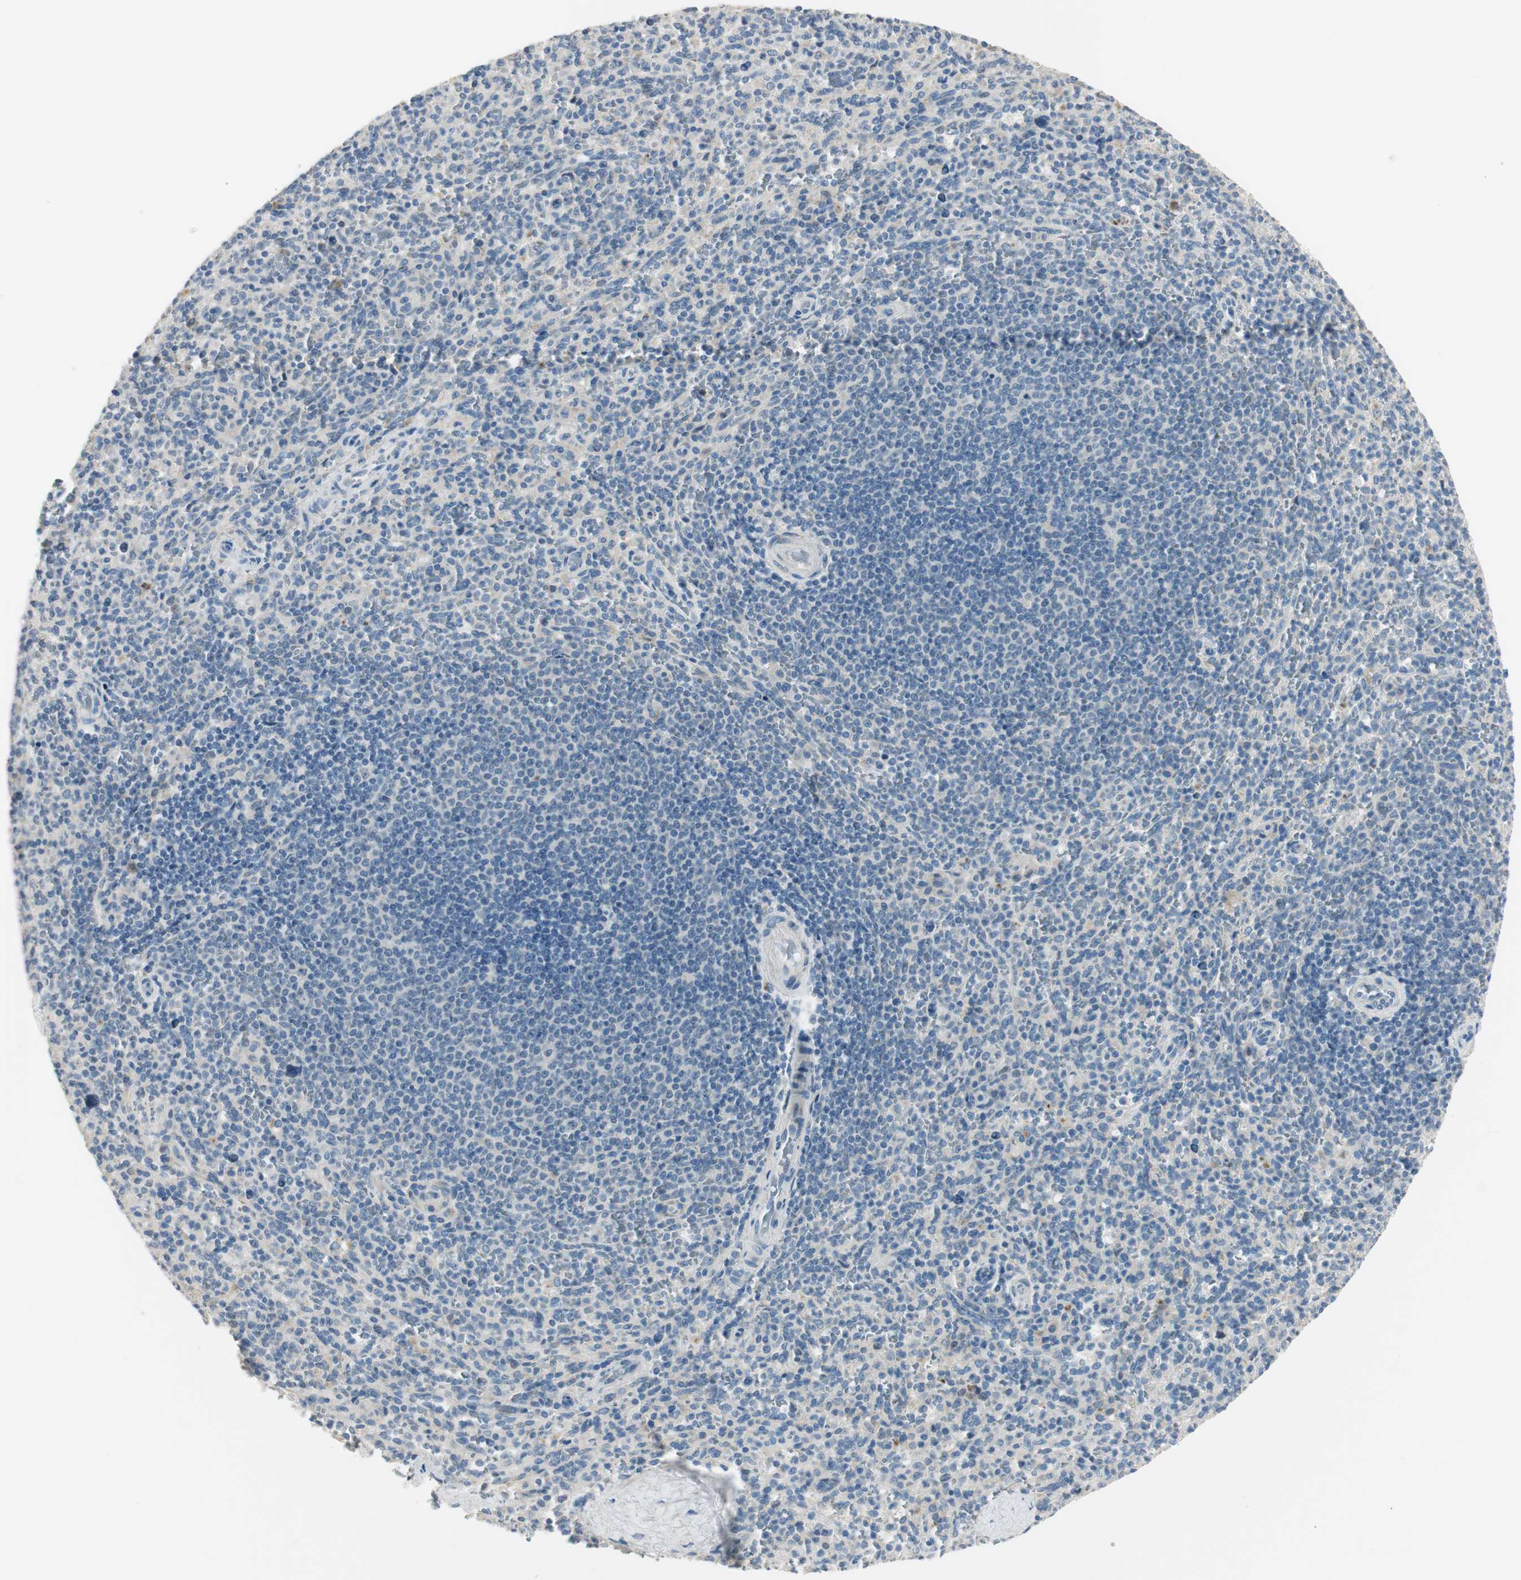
{"staining": {"intensity": "negative", "quantity": "none", "location": "none"}, "tissue": "spleen", "cell_type": "Cells in red pulp", "image_type": "normal", "snomed": [{"axis": "morphology", "description": "Normal tissue, NOS"}, {"axis": "topography", "description": "Spleen"}], "caption": "DAB (3,3'-diaminobenzidine) immunohistochemical staining of unremarkable human spleen demonstrates no significant expression in cells in red pulp.", "gene": "PCDHB15", "patient": {"sex": "male", "age": 36}}